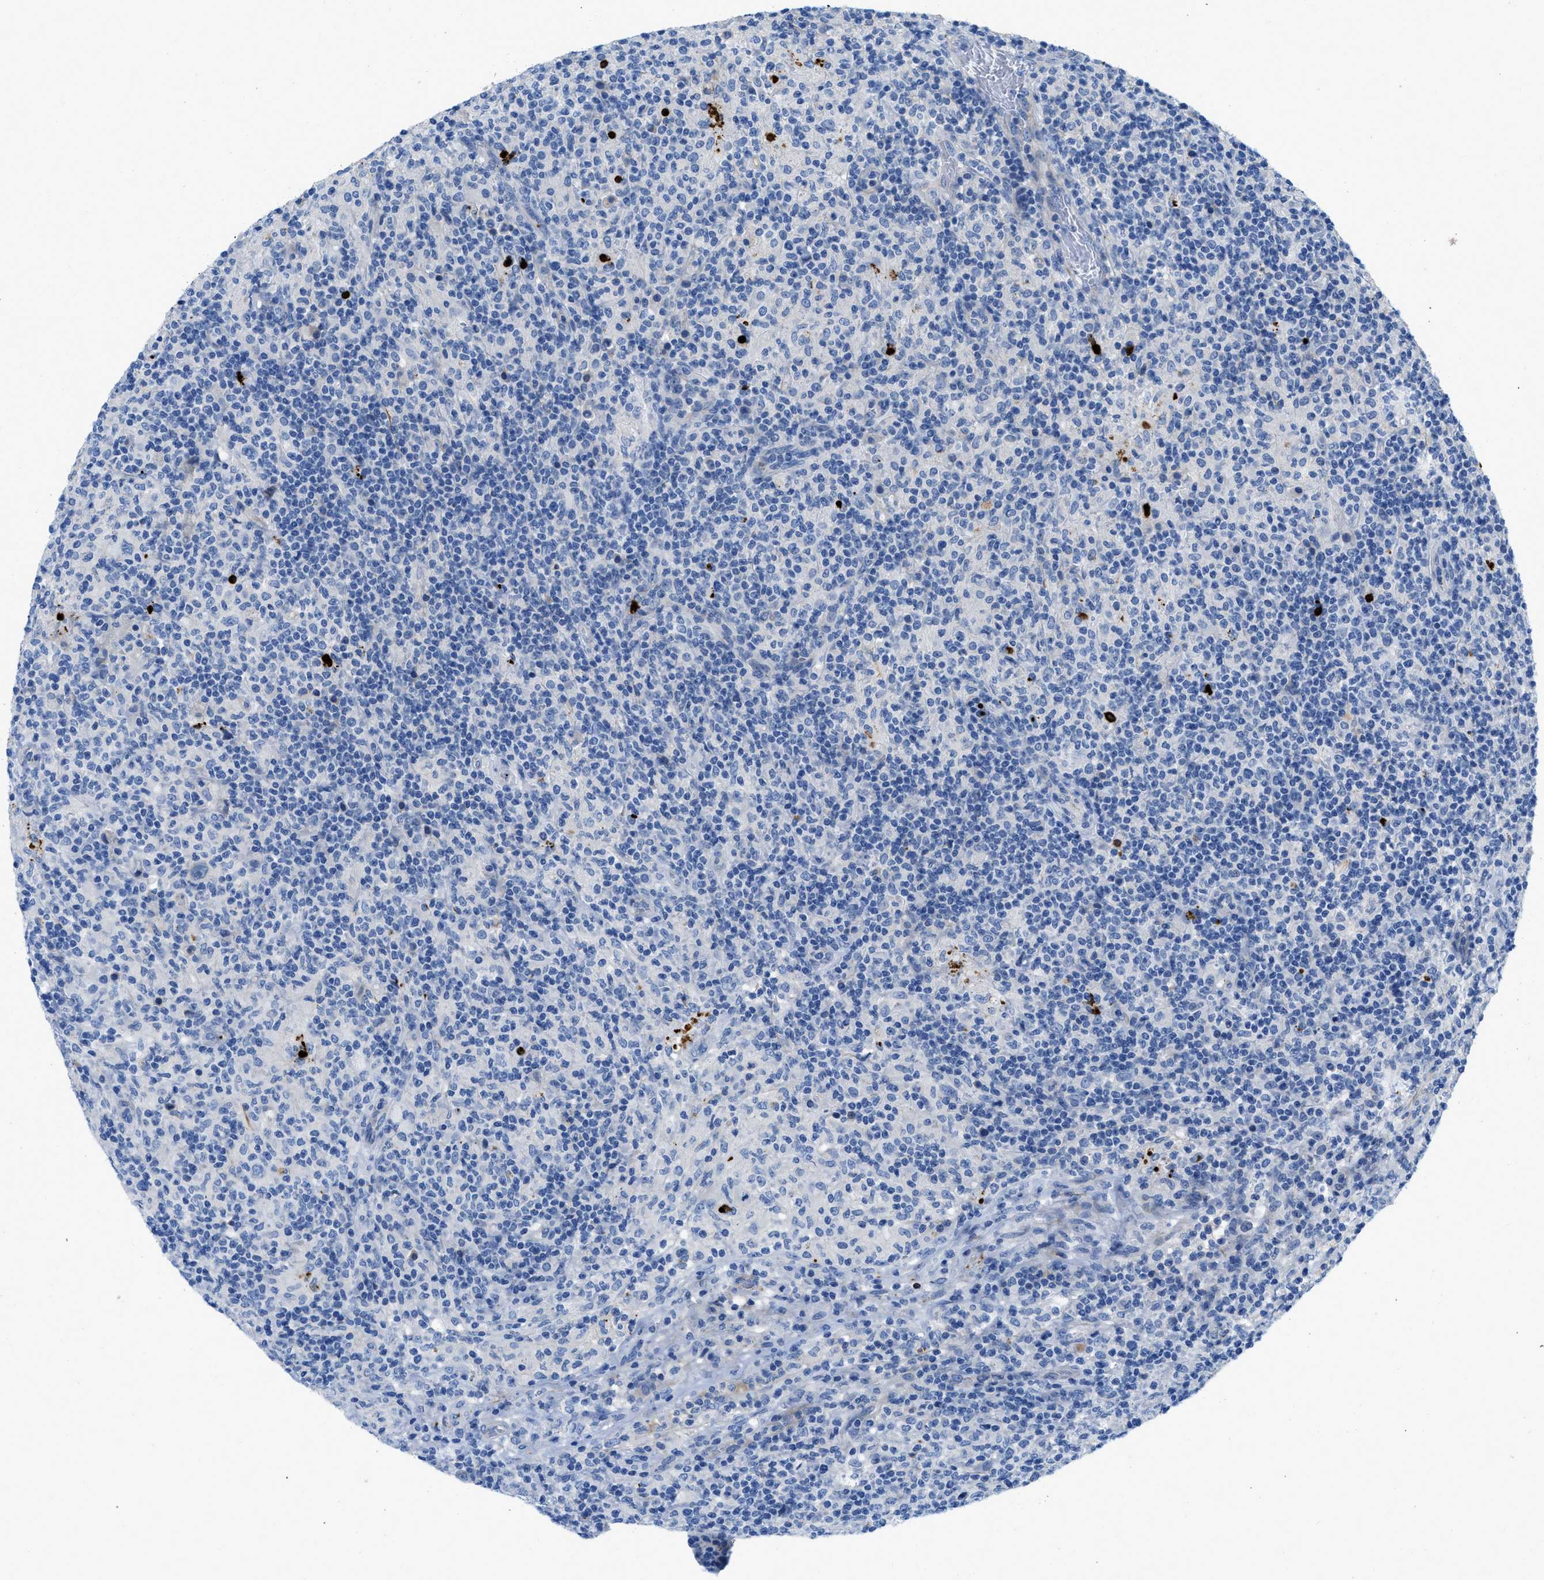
{"staining": {"intensity": "negative", "quantity": "none", "location": "none"}, "tissue": "lymphoma", "cell_type": "Tumor cells", "image_type": "cancer", "snomed": [{"axis": "morphology", "description": "Hodgkin's disease, NOS"}, {"axis": "topography", "description": "Lymph node"}], "caption": "Immunohistochemical staining of human lymphoma displays no significant staining in tumor cells. (Brightfield microscopy of DAB (3,3'-diaminobenzidine) IHC at high magnification).", "gene": "XCR1", "patient": {"sex": "male", "age": 70}}